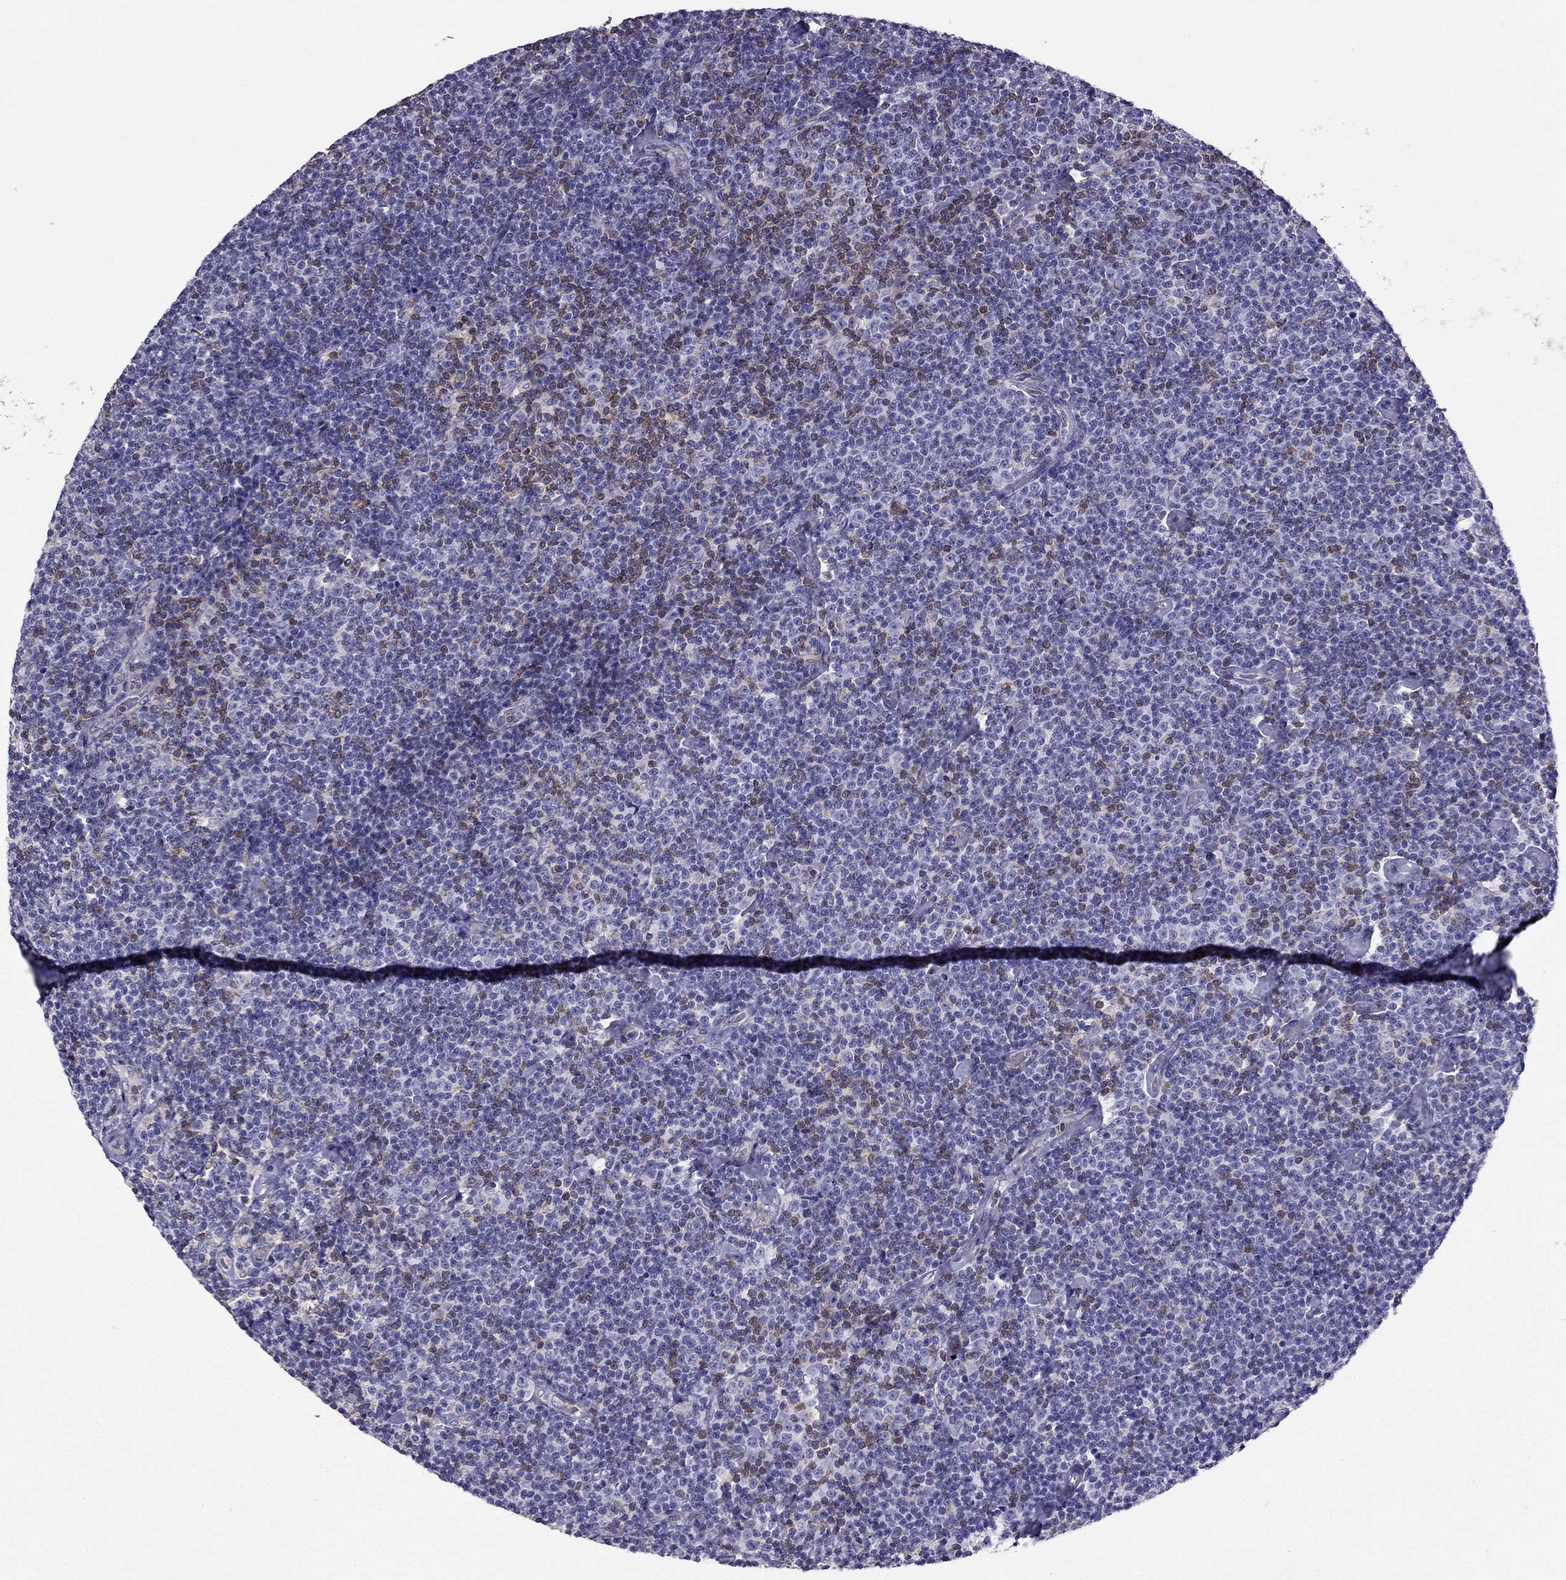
{"staining": {"intensity": "negative", "quantity": "none", "location": "none"}, "tissue": "lymphoma", "cell_type": "Tumor cells", "image_type": "cancer", "snomed": [{"axis": "morphology", "description": "Malignant lymphoma, non-Hodgkin's type, Low grade"}, {"axis": "topography", "description": "Lymph node"}], "caption": "Photomicrograph shows no significant protein expression in tumor cells of lymphoma. The staining is performed using DAB brown chromogen with nuclei counter-stained in using hematoxylin.", "gene": "AAK1", "patient": {"sex": "male", "age": 81}}